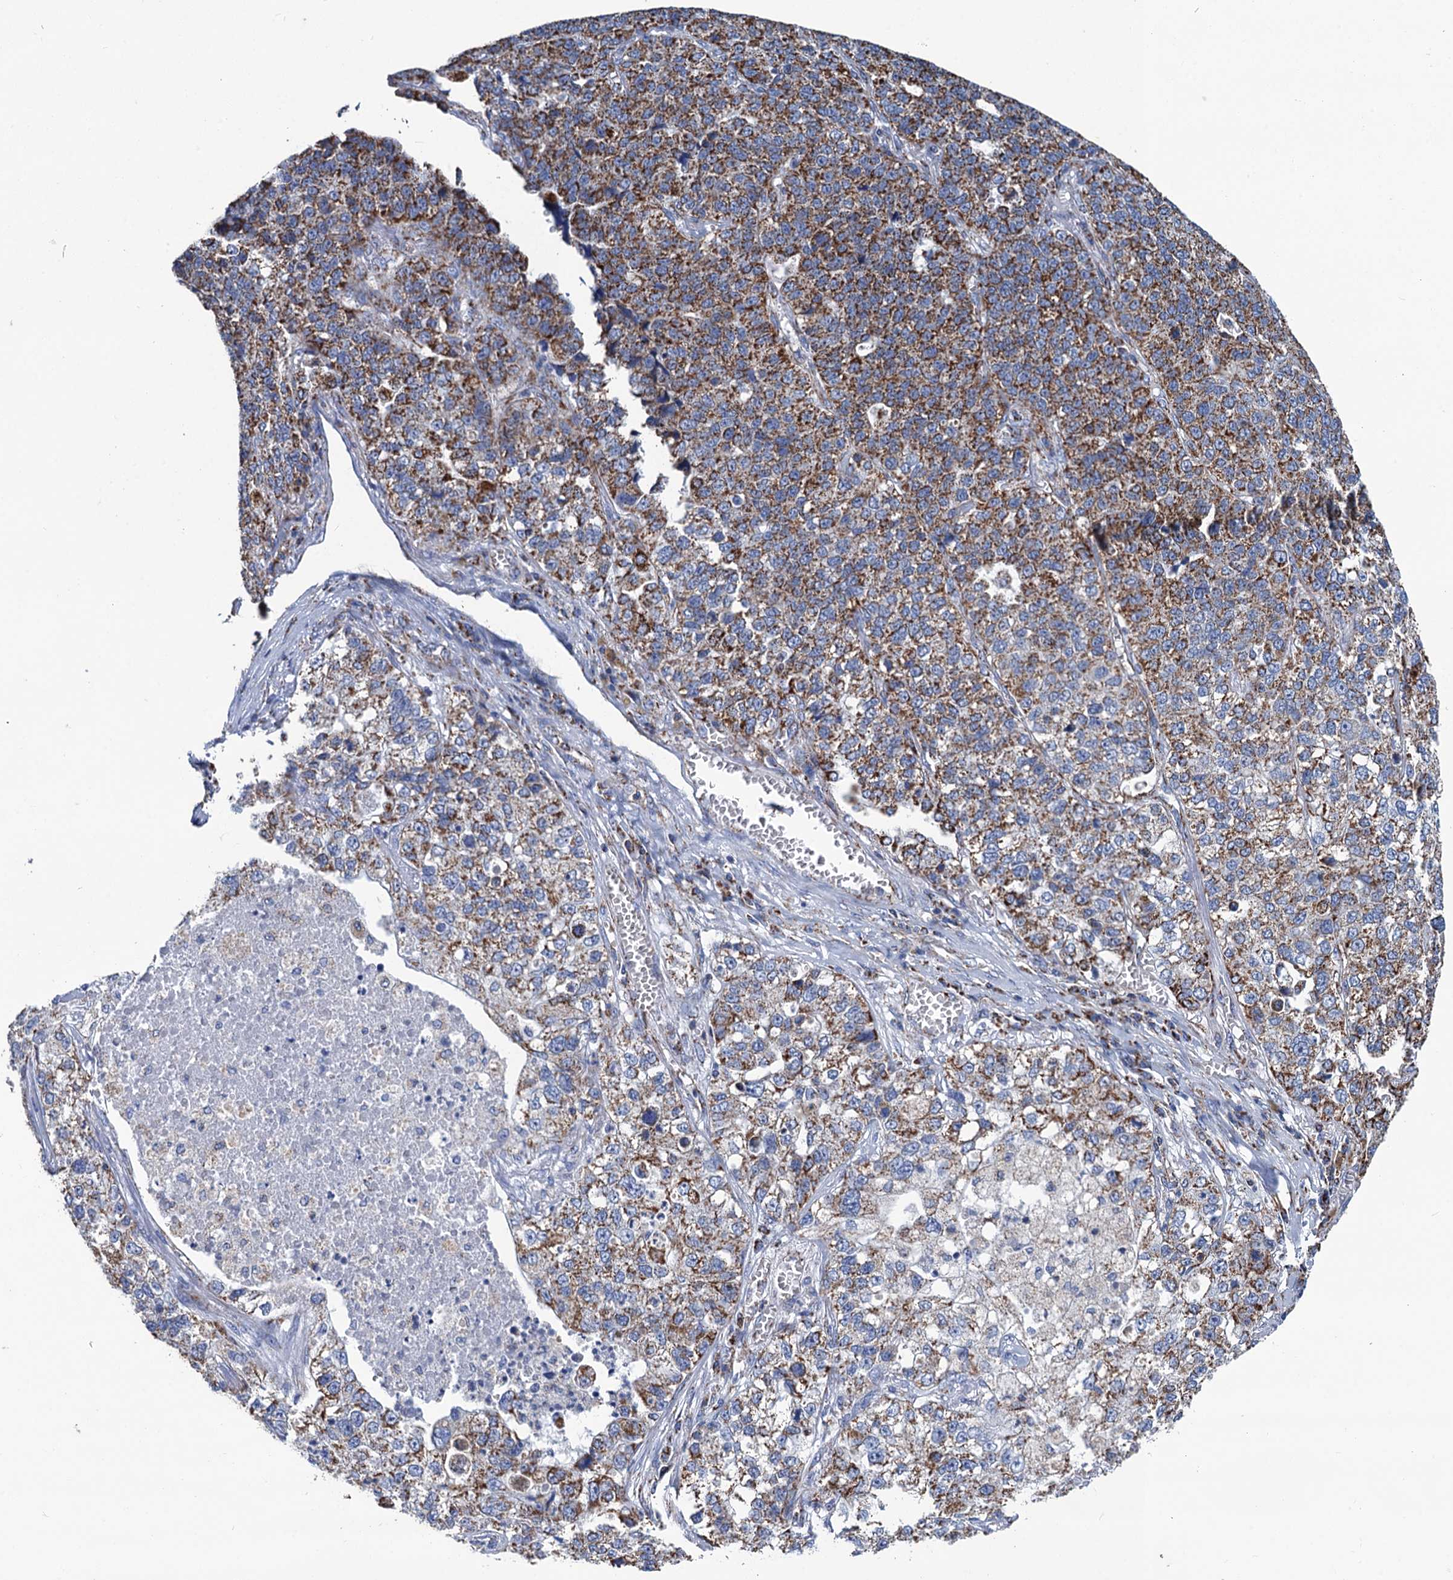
{"staining": {"intensity": "moderate", "quantity": ">75%", "location": "cytoplasmic/membranous"}, "tissue": "lung cancer", "cell_type": "Tumor cells", "image_type": "cancer", "snomed": [{"axis": "morphology", "description": "Adenocarcinoma, NOS"}, {"axis": "topography", "description": "Lung"}], "caption": "A brown stain labels moderate cytoplasmic/membranous staining of a protein in human lung cancer tumor cells.", "gene": "IVD", "patient": {"sex": "male", "age": 49}}